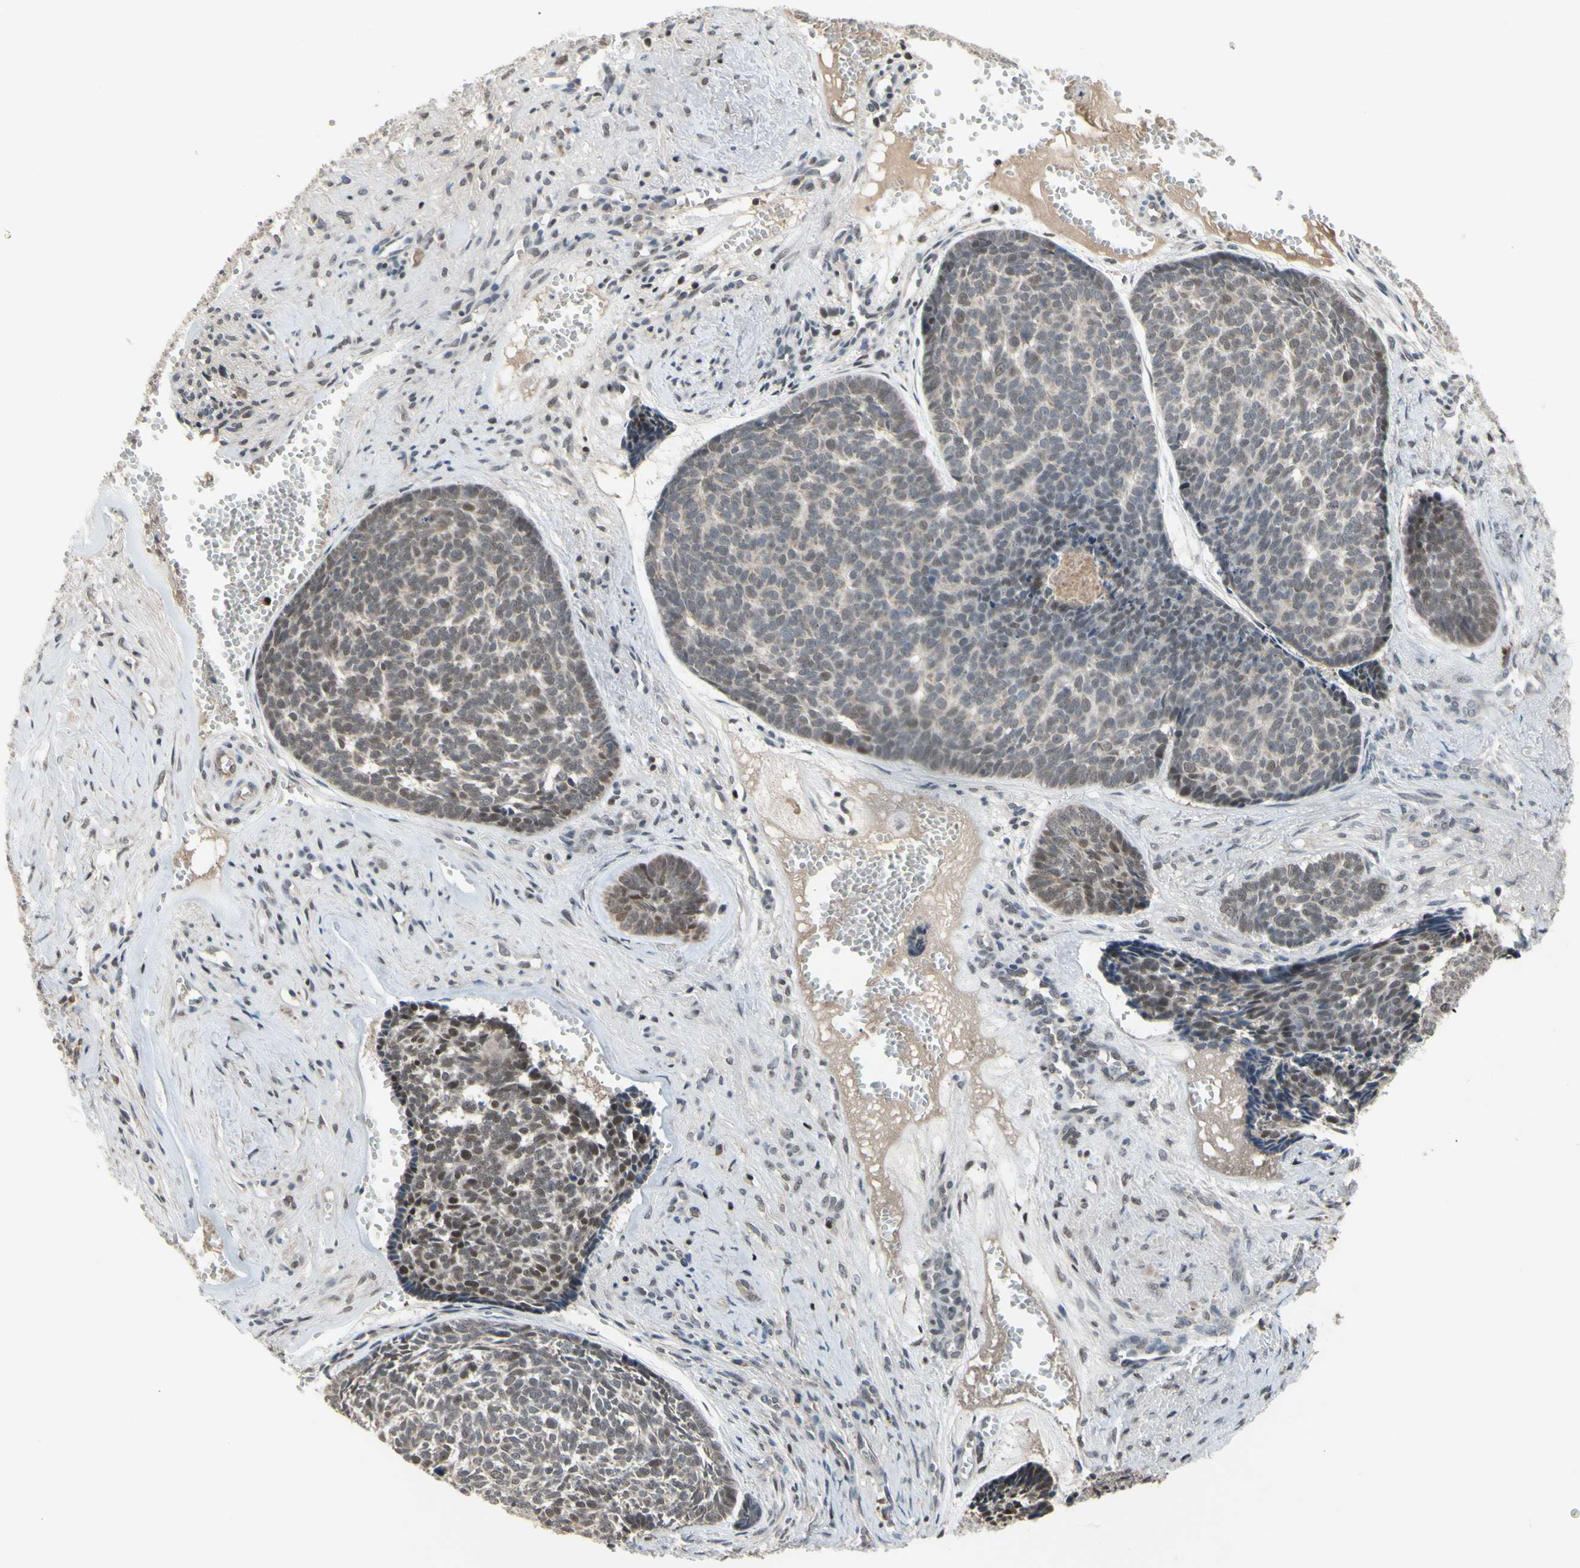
{"staining": {"intensity": "negative", "quantity": "none", "location": "none"}, "tissue": "skin cancer", "cell_type": "Tumor cells", "image_type": "cancer", "snomed": [{"axis": "morphology", "description": "Basal cell carcinoma"}, {"axis": "topography", "description": "Skin"}], "caption": "DAB (3,3'-diaminobenzidine) immunohistochemical staining of skin cancer reveals no significant expression in tumor cells.", "gene": "SP4", "patient": {"sex": "male", "age": 84}}